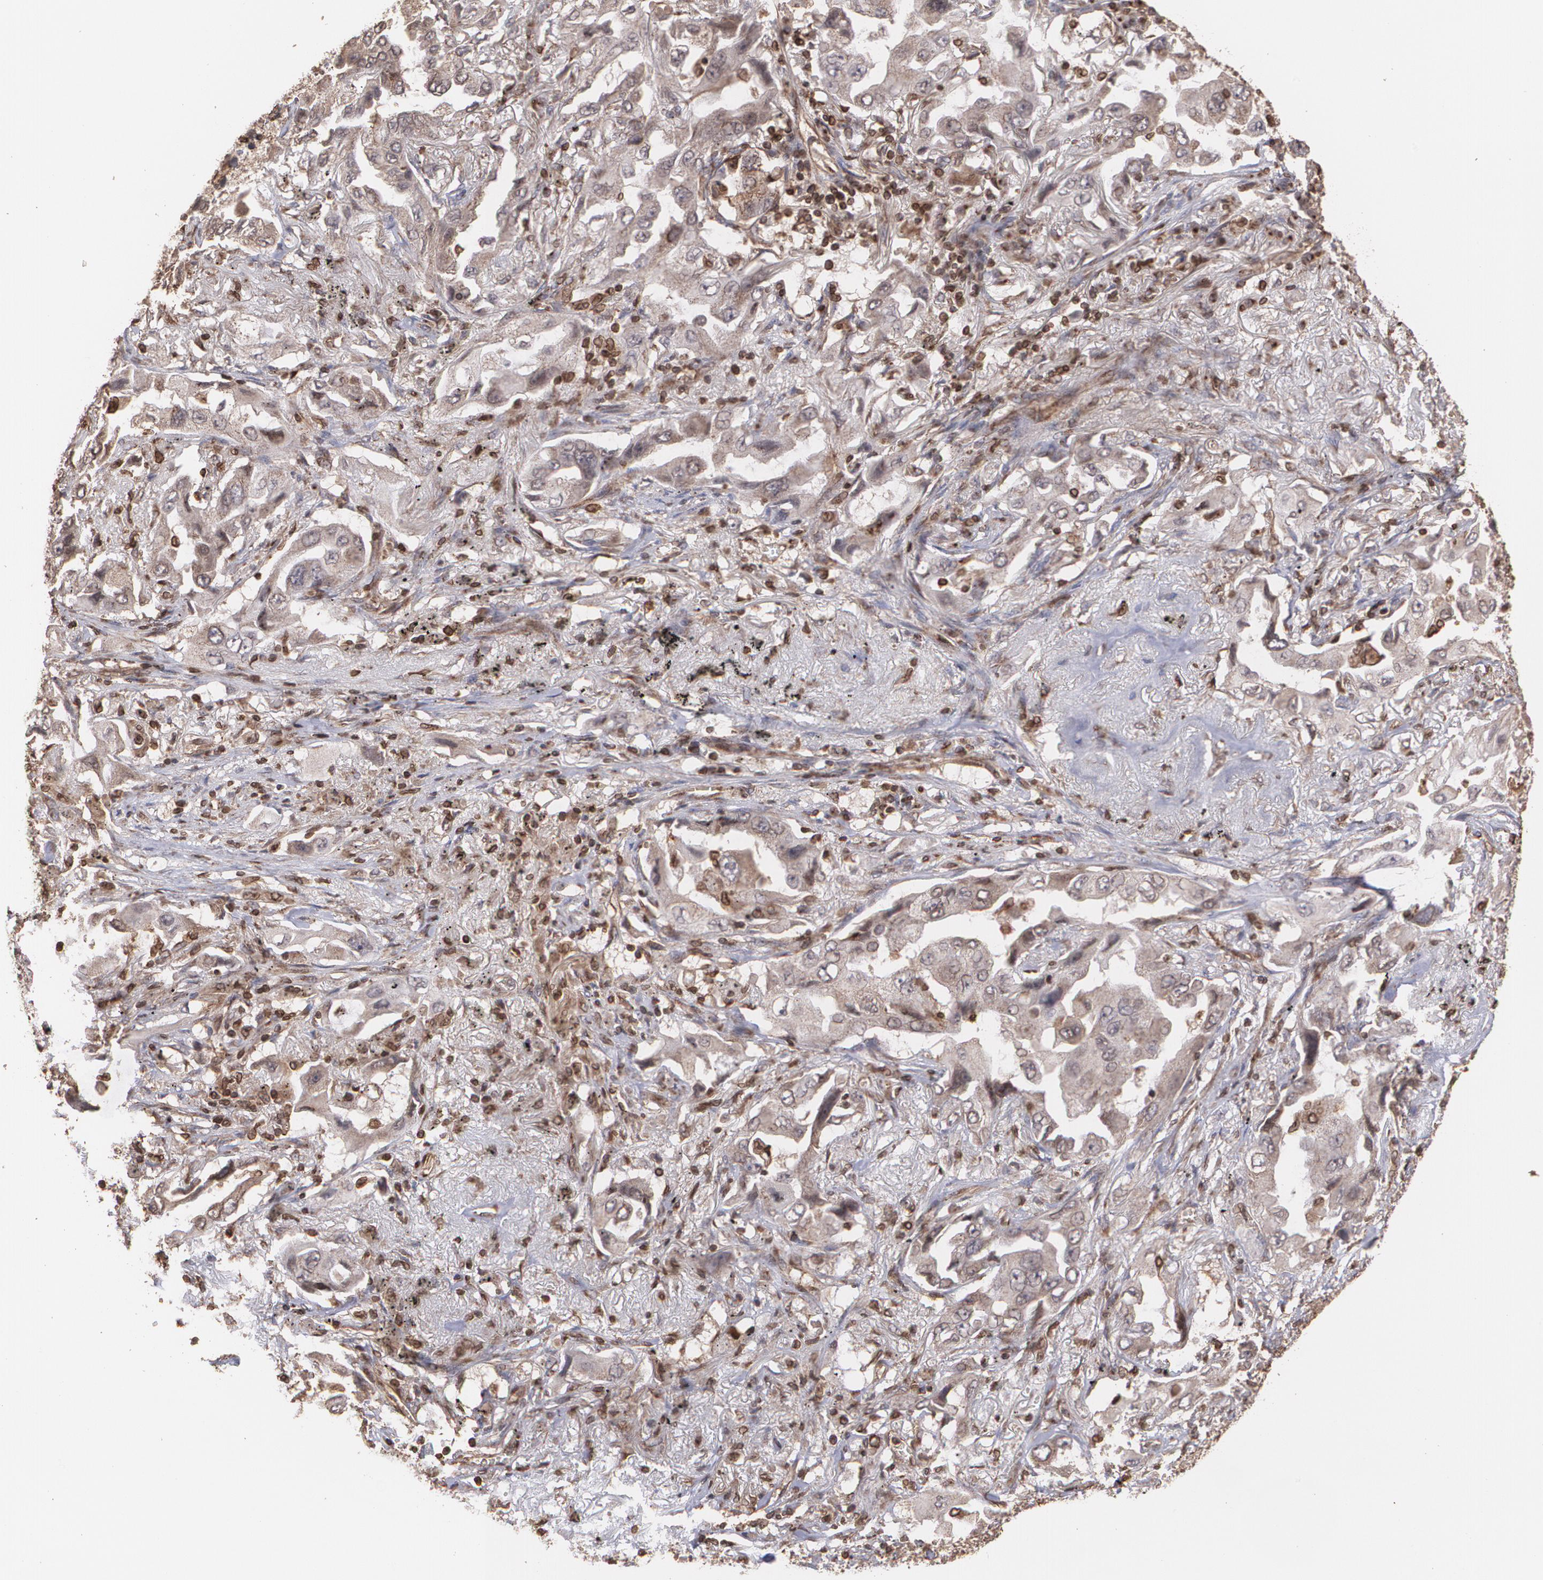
{"staining": {"intensity": "weak", "quantity": "25%-75%", "location": "cytoplasmic/membranous"}, "tissue": "lung cancer", "cell_type": "Tumor cells", "image_type": "cancer", "snomed": [{"axis": "morphology", "description": "Adenocarcinoma, NOS"}, {"axis": "topography", "description": "Lung"}], "caption": "This photomicrograph displays IHC staining of lung cancer (adenocarcinoma), with low weak cytoplasmic/membranous expression in about 25%-75% of tumor cells.", "gene": "TRIP11", "patient": {"sex": "female", "age": 65}}